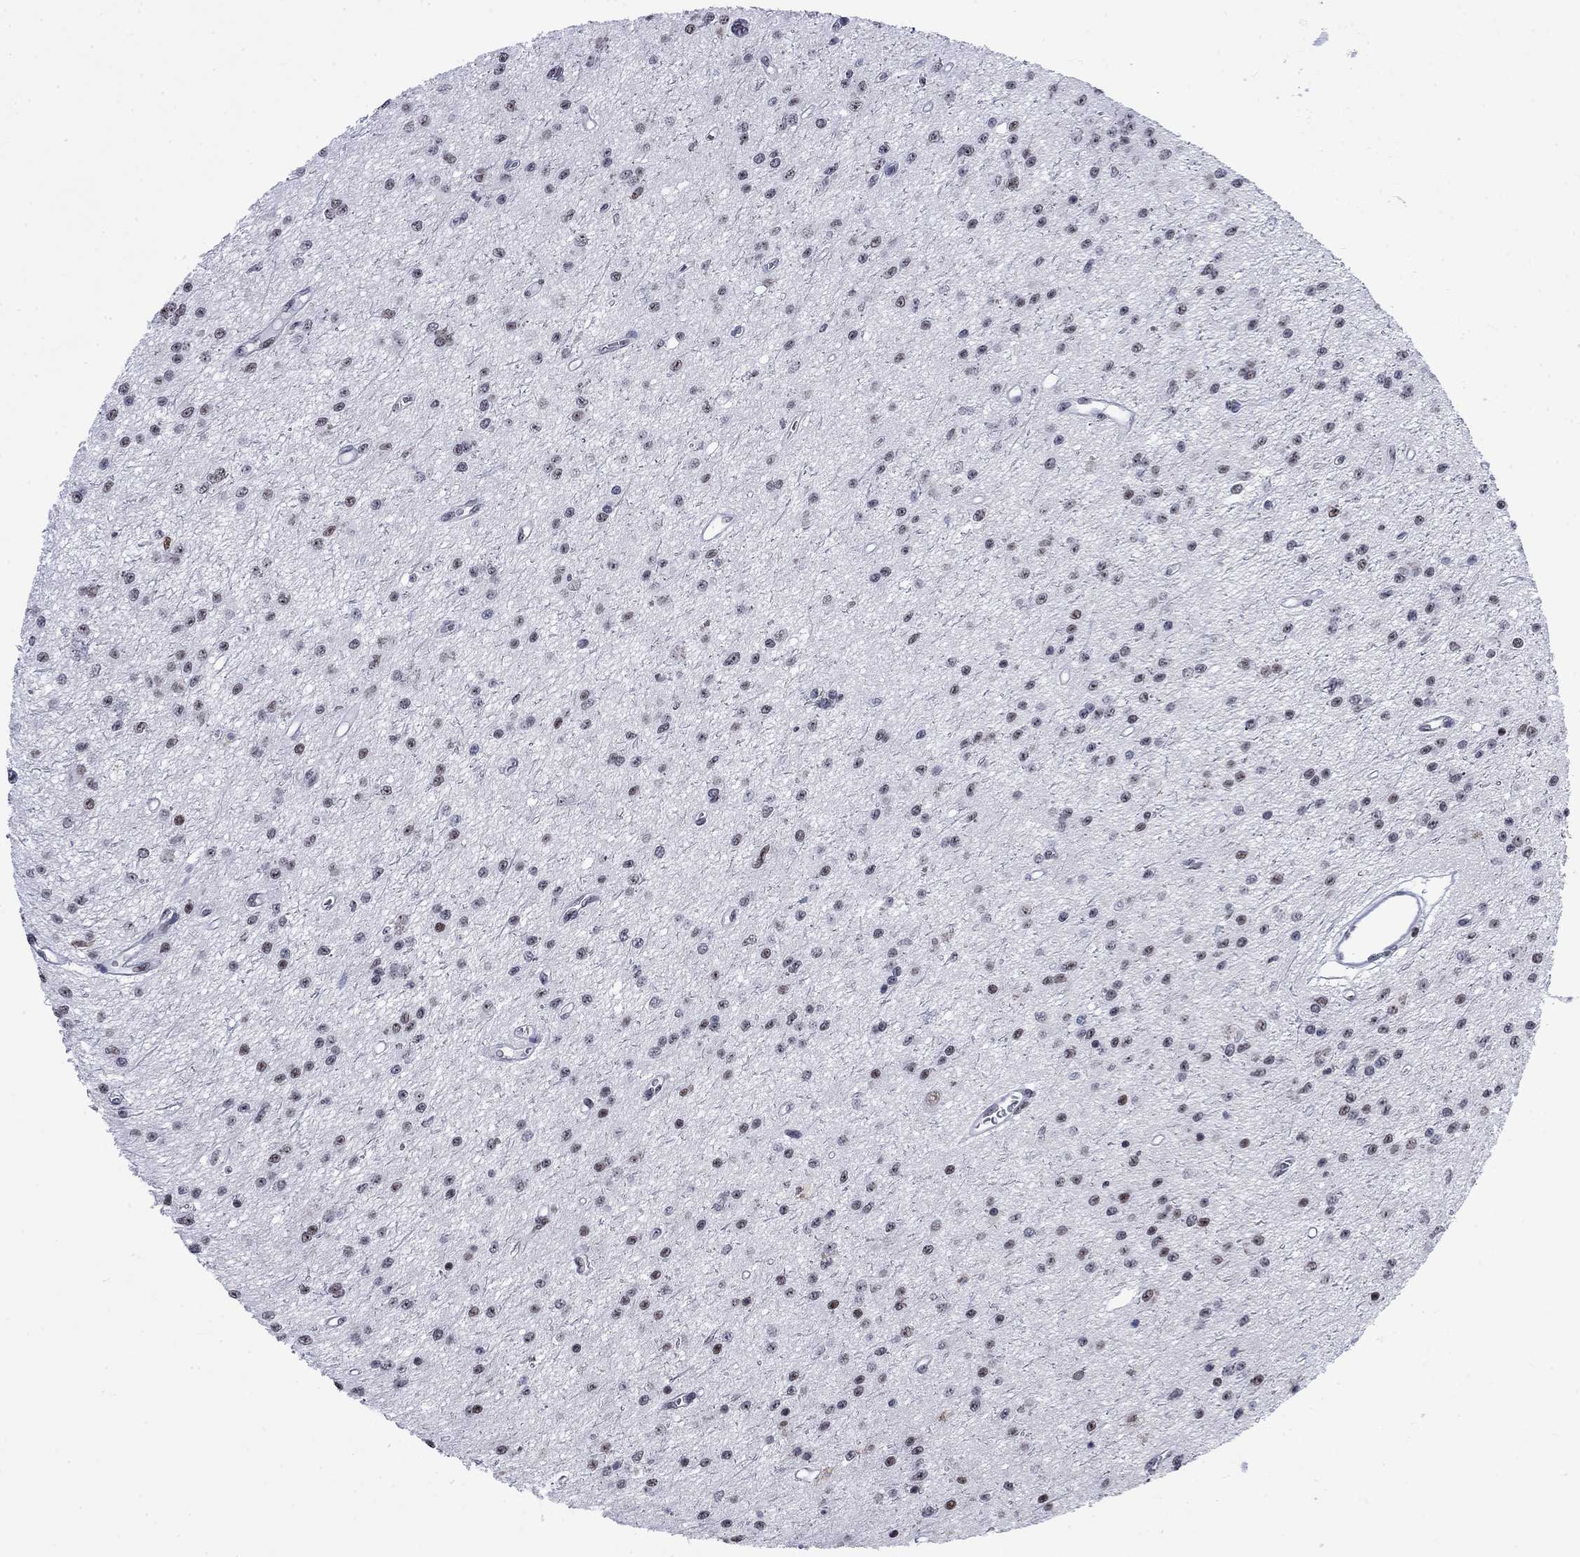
{"staining": {"intensity": "moderate", "quantity": "<25%", "location": "nuclear"}, "tissue": "glioma", "cell_type": "Tumor cells", "image_type": "cancer", "snomed": [{"axis": "morphology", "description": "Glioma, malignant, Low grade"}, {"axis": "topography", "description": "Brain"}], "caption": "IHC of human glioma demonstrates low levels of moderate nuclear expression in approximately <25% of tumor cells.", "gene": "CSRNP3", "patient": {"sex": "female", "age": 45}}